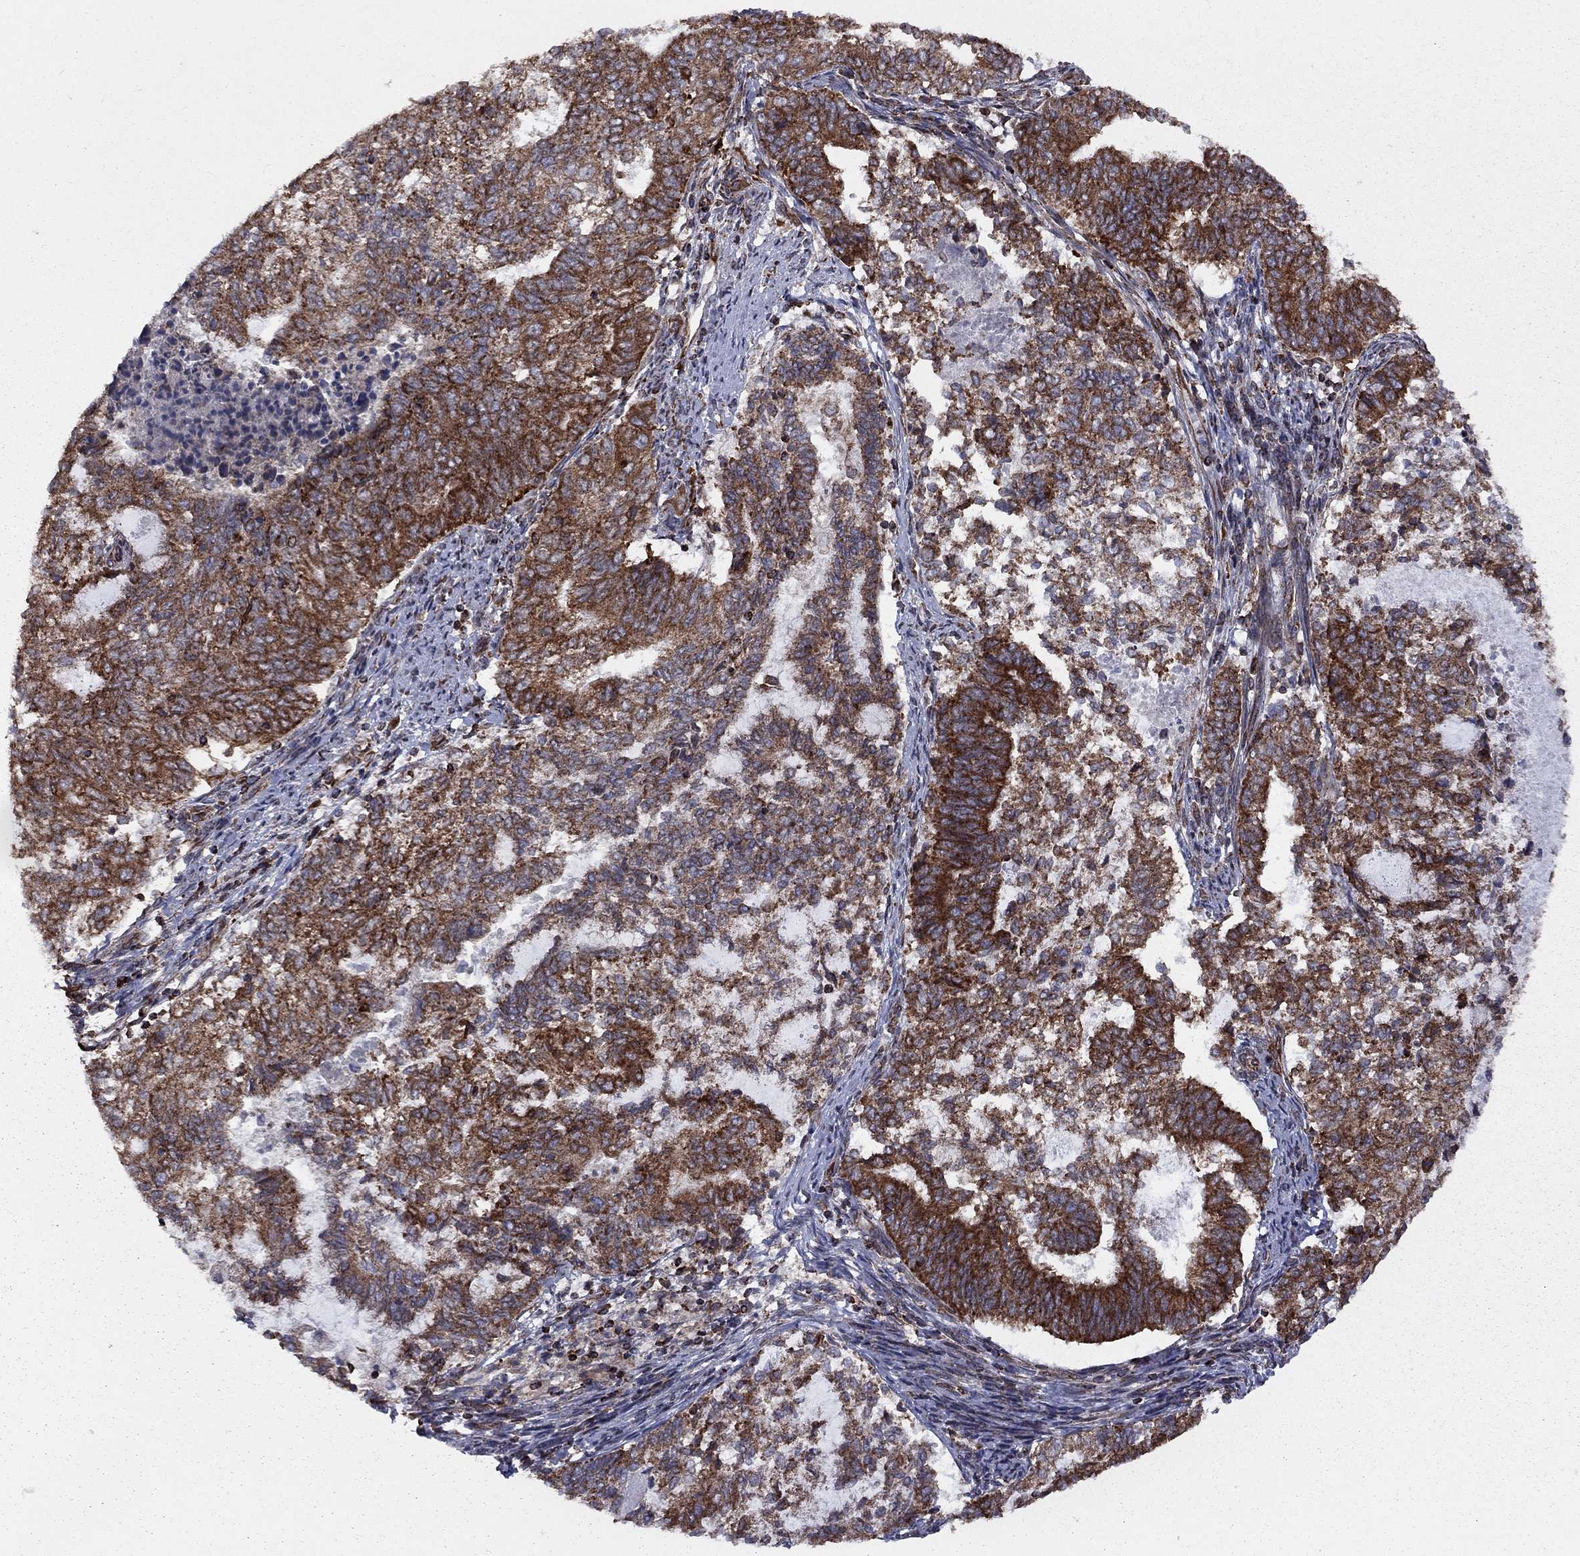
{"staining": {"intensity": "strong", "quantity": "25%-75%", "location": "cytoplasmic/membranous"}, "tissue": "endometrial cancer", "cell_type": "Tumor cells", "image_type": "cancer", "snomed": [{"axis": "morphology", "description": "Adenocarcinoma, NOS"}, {"axis": "topography", "description": "Endometrium"}], "caption": "The photomicrograph demonstrates immunohistochemical staining of endometrial adenocarcinoma. There is strong cytoplasmic/membranous expression is present in approximately 25%-75% of tumor cells. Using DAB (3,3'-diaminobenzidine) (brown) and hematoxylin (blue) stains, captured at high magnification using brightfield microscopy.", "gene": "CLPTM1", "patient": {"sex": "female", "age": 65}}